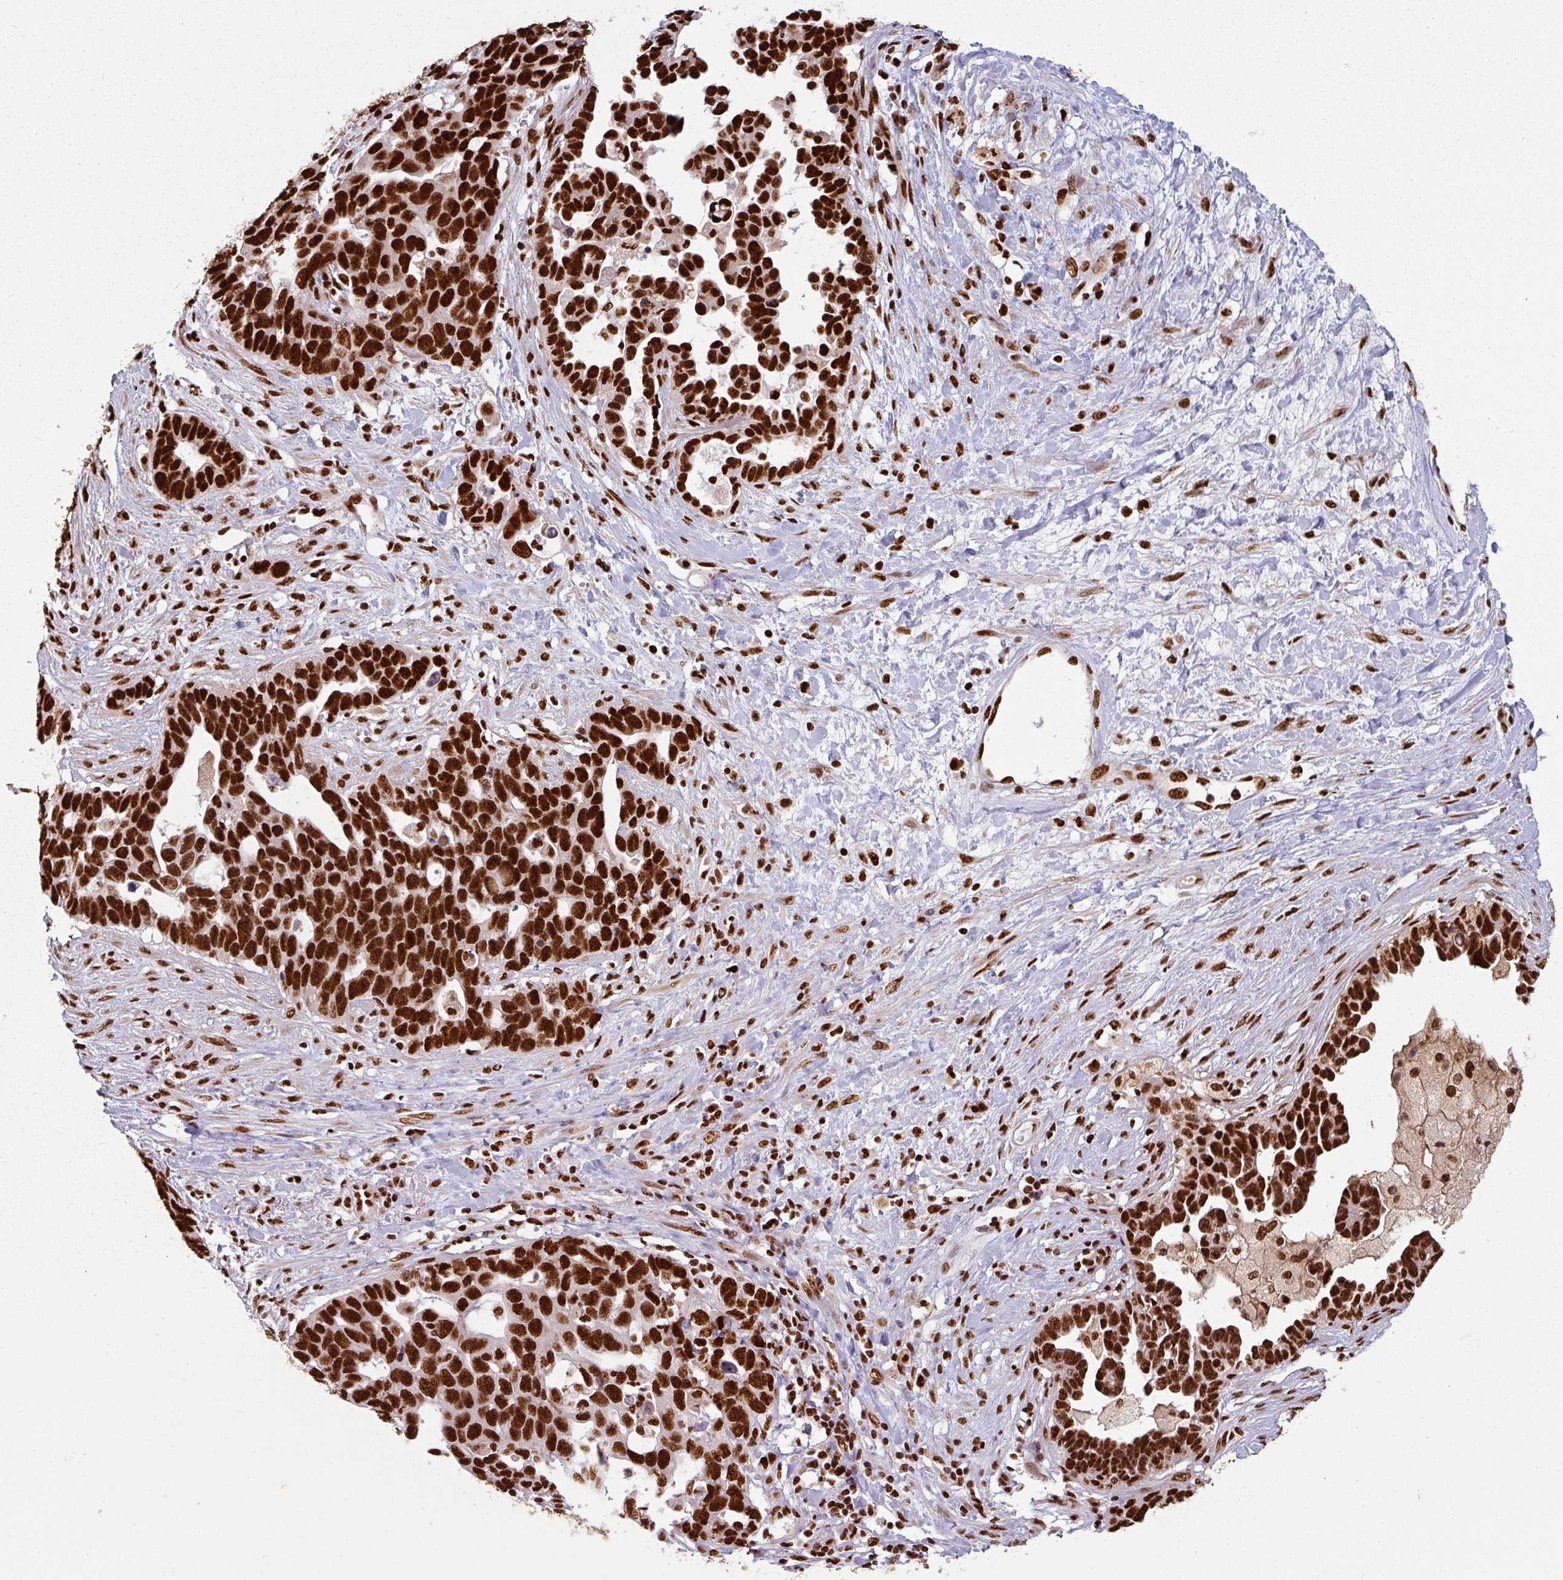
{"staining": {"intensity": "strong", "quantity": ">75%", "location": "nuclear"}, "tissue": "ovarian cancer", "cell_type": "Tumor cells", "image_type": "cancer", "snomed": [{"axis": "morphology", "description": "Cystadenocarcinoma, serous, NOS"}, {"axis": "topography", "description": "Ovary"}], "caption": "Ovarian serous cystadenocarcinoma stained with immunohistochemistry (IHC) demonstrates strong nuclear expression in approximately >75% of tumor cells. (Brightfield microscopy of DAB IHC at high magnification).", "gene": "SIK3", "patient": {"sex": "female", "age": 54}}